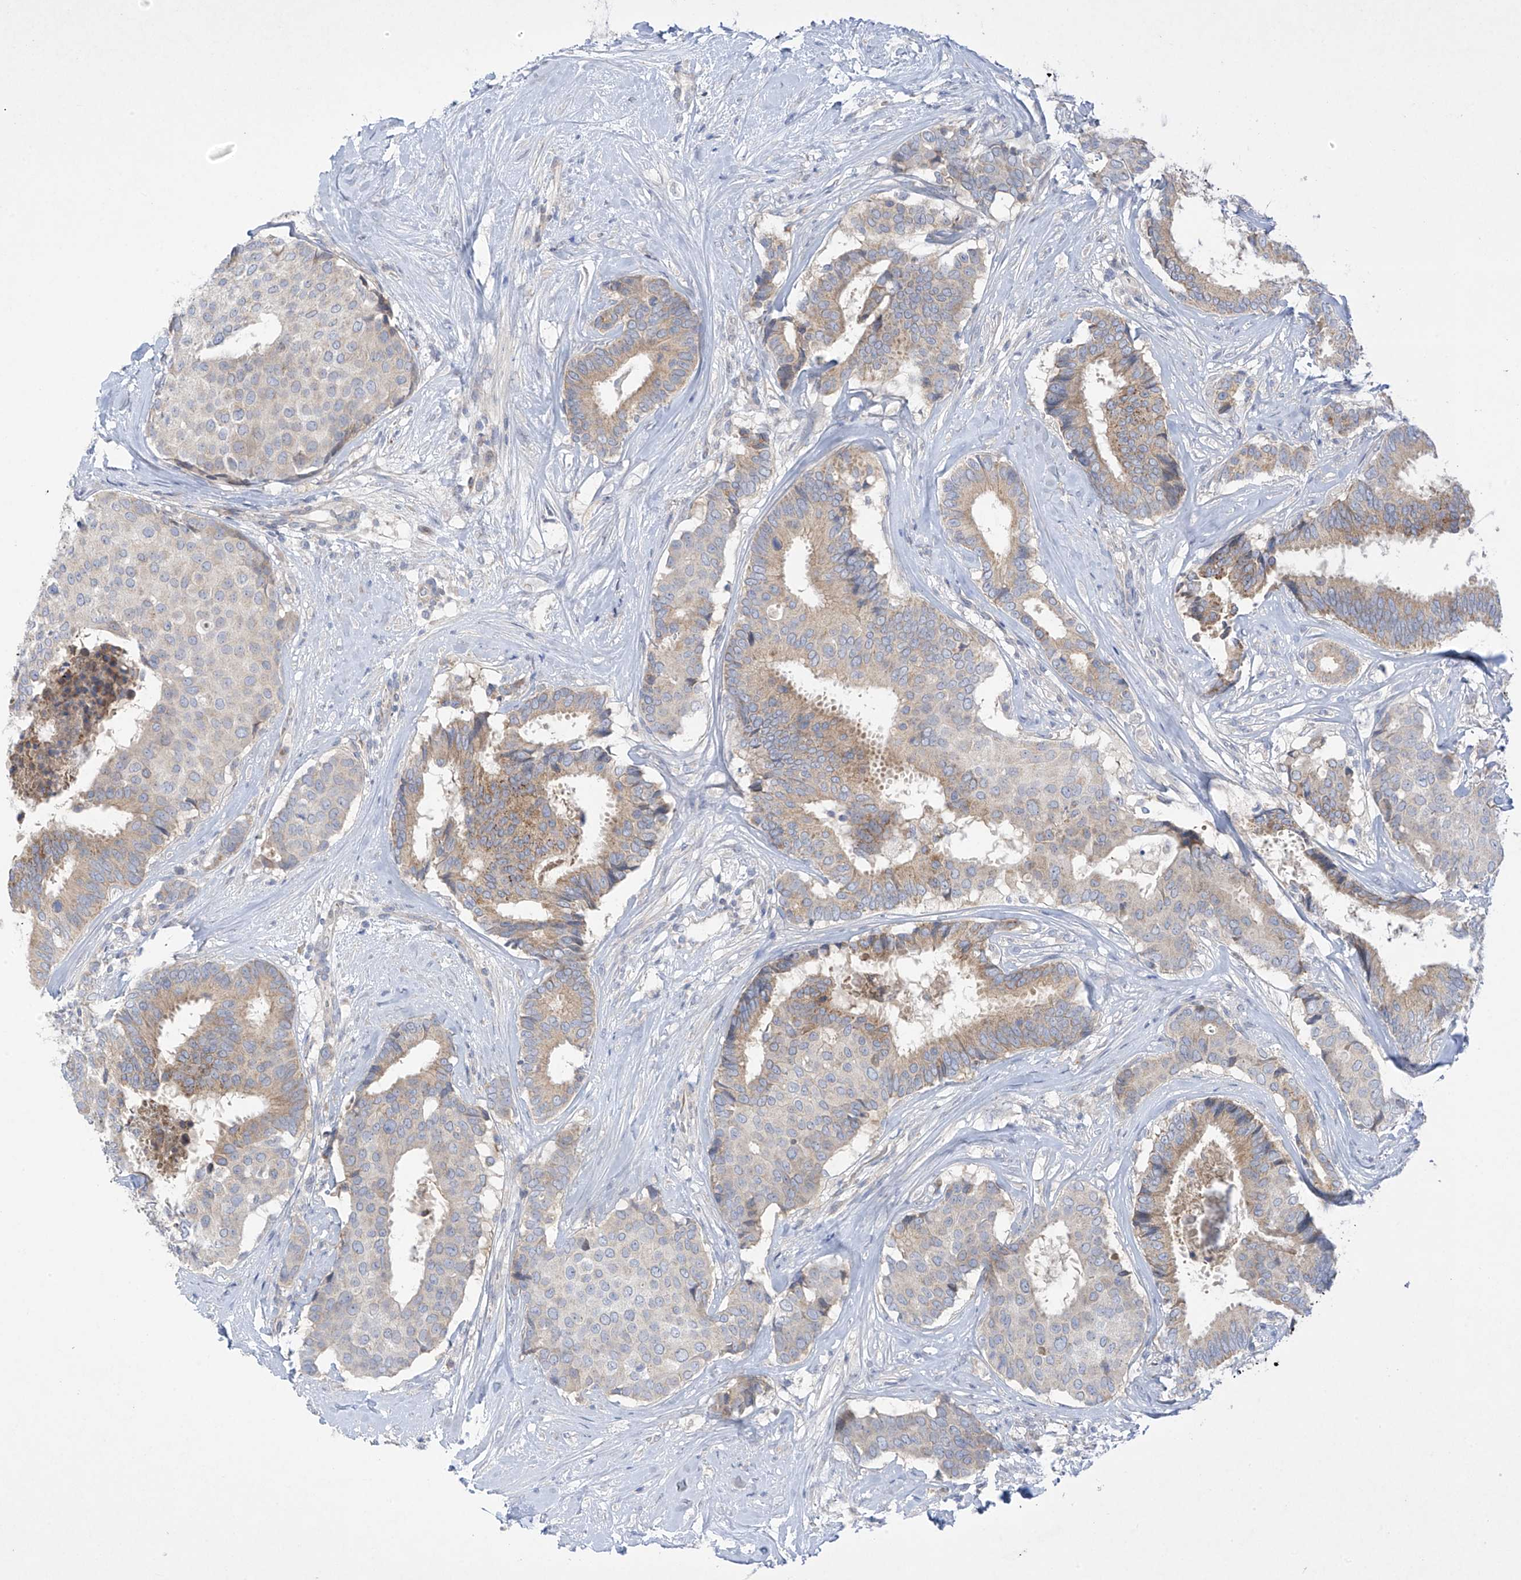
{"staining": {"intensity": "weak", "quantity": "25%-75%", "location": "cytoplasmic/membranous"}, "tissue": "breast cancer", "cell_type": "Tumor cells", "image_type": "cancer", "snomed": [{"axis": "morphology", "description": "Duct carcinoma"}, {"axis": "topography", "description": "Breast"}], "caption": "Breast intraductal carcinoma stained with a protein marker displays weak staining in tumor cells.", "gene": "METTL18", "patient": {"sex": "female", "age": 75}}